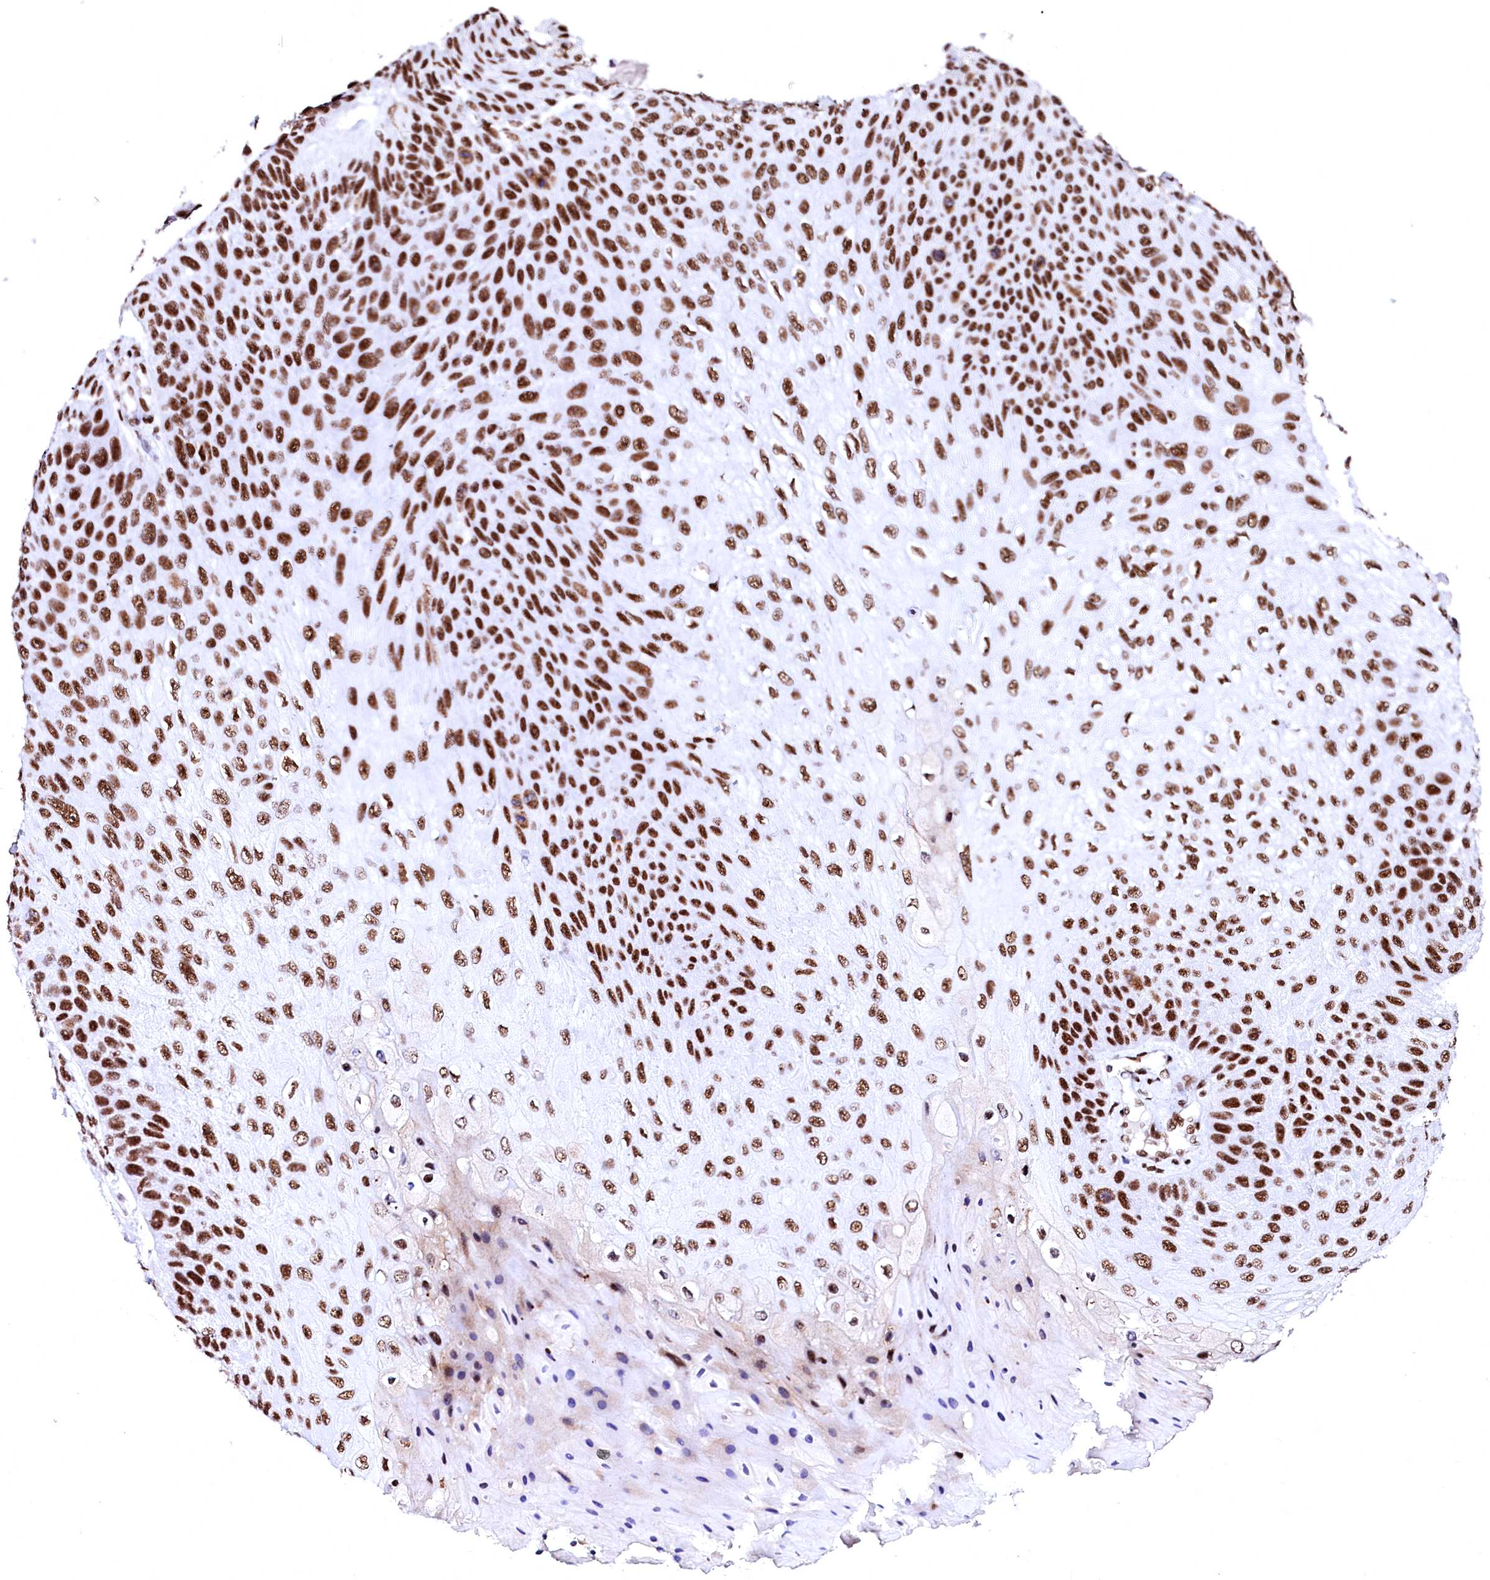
{"staining": {"intensity": "strong", "quantity": ">75%", "location": "nuclear"}, "tissue": "skin cancer", "cell_type": "Tumor cells", "image_type": "cancer", "snomed": [{"axis": "morphology", "description": "Squamous cell carcinoma, NOS"}, {"axis": "topography", "description": "Skin"}], "caption": "Protein expression analysis of human skin cancer reveals strong nuclear expression in about >75% of tumor cells. The staining is performed using DAB brown chromogen to label protein expression. The nuclei are counter-stained blue using hematoxylin.", "gene": "CPSF6", "patient": {"sex": "female", "age": 88}}